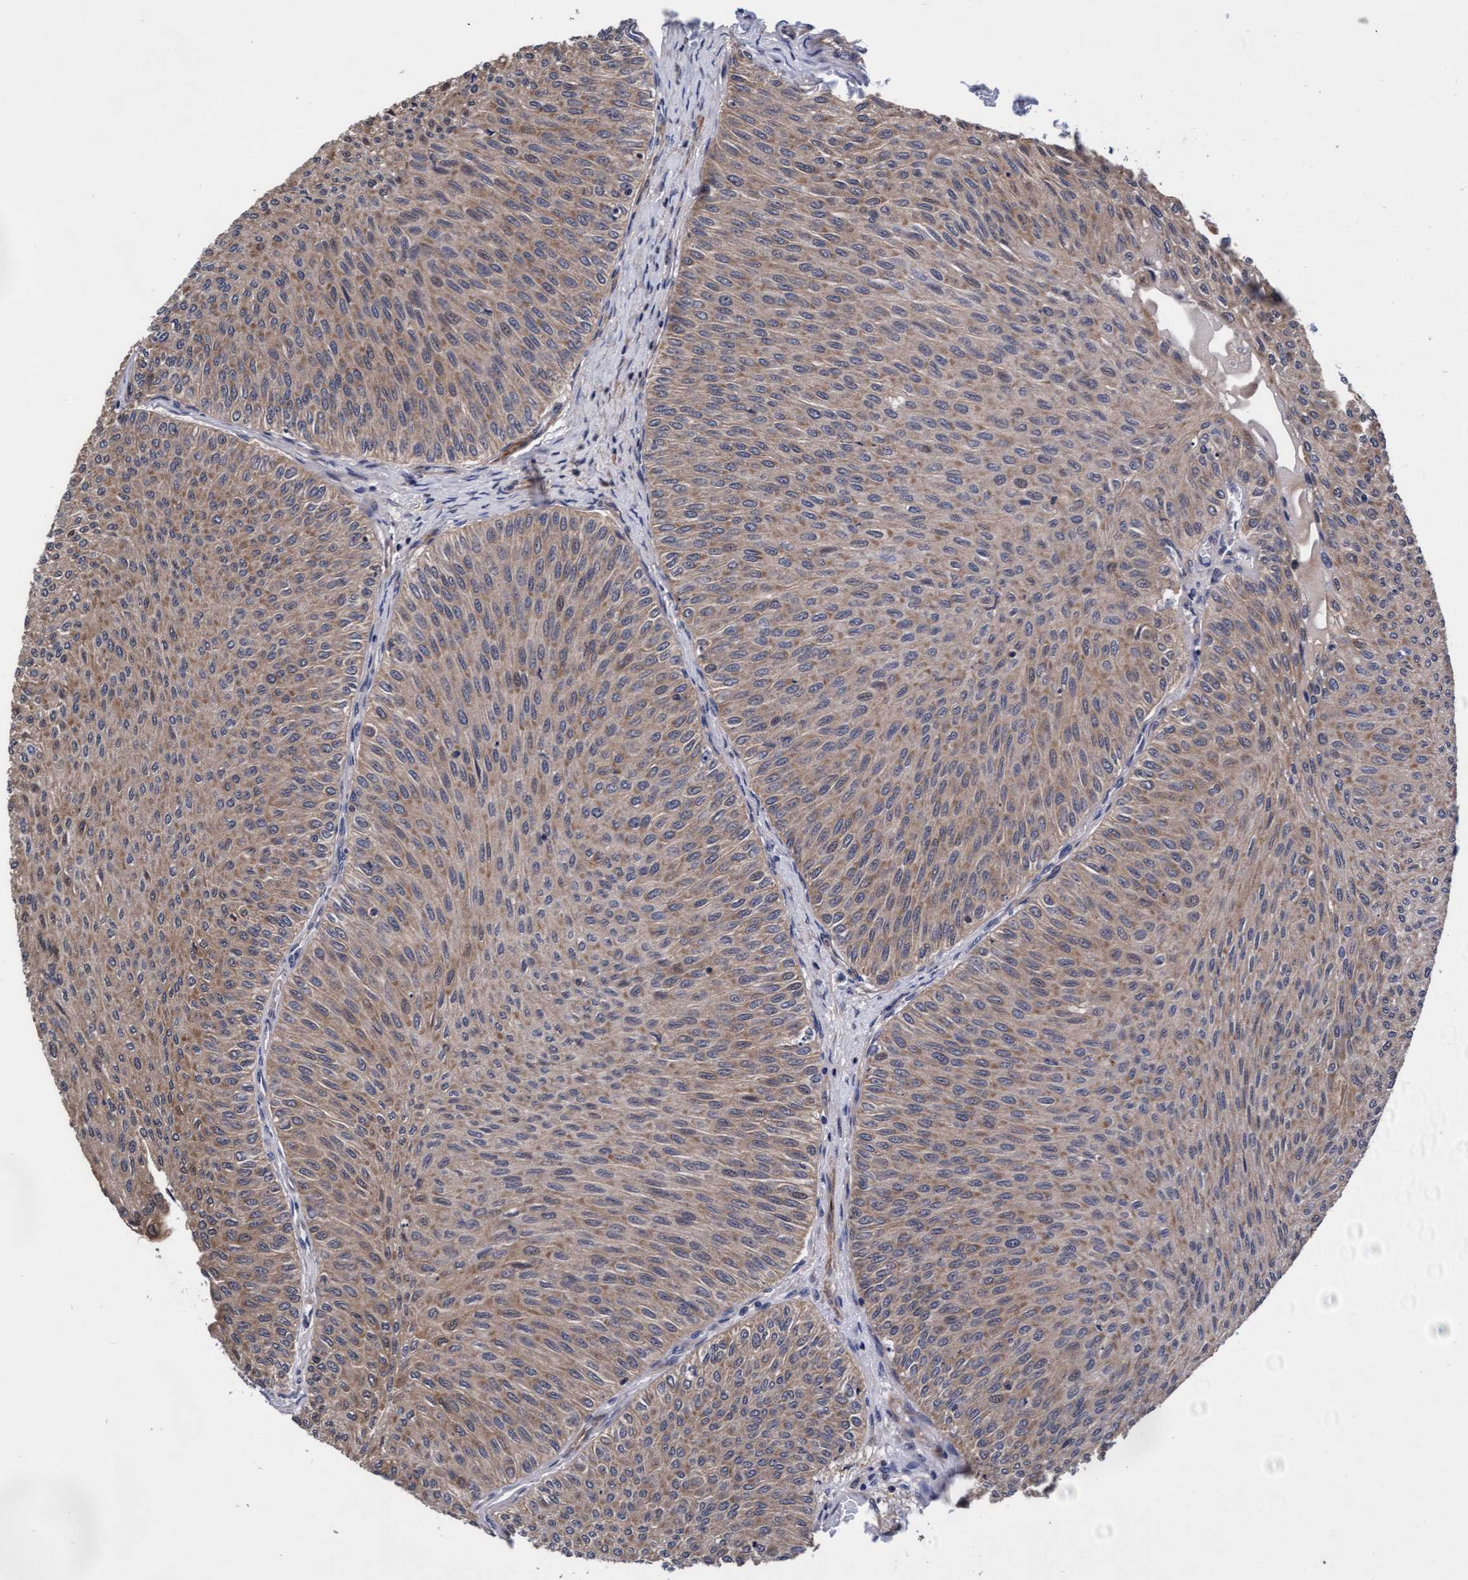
{"staining": {"intensity": "moderate", "quantity": ">75%", "location": "cytoplasmic/membranous"}, "tissue": "urothelial cancer", "cell_type": "Tumor cells", "image_type": "cancer", "snomed": [{"axis": "morphology", "description": "Urothelial carcinoma, Low grade"}, {"axis": "topography", "description": "Urinary bladder"}], "caption": "Protein staining displays moderate cytoplasmic/membranous staining in approximately >75% of tumor cells in low-grade urothelial carcinoma. The staining was performed using DAB, with brown indicating positive protein expression. Nuclei are stained blue with hematoxylin.", "gene": "EFCAB13", "patient": {"sex": "male", "age": 78}}